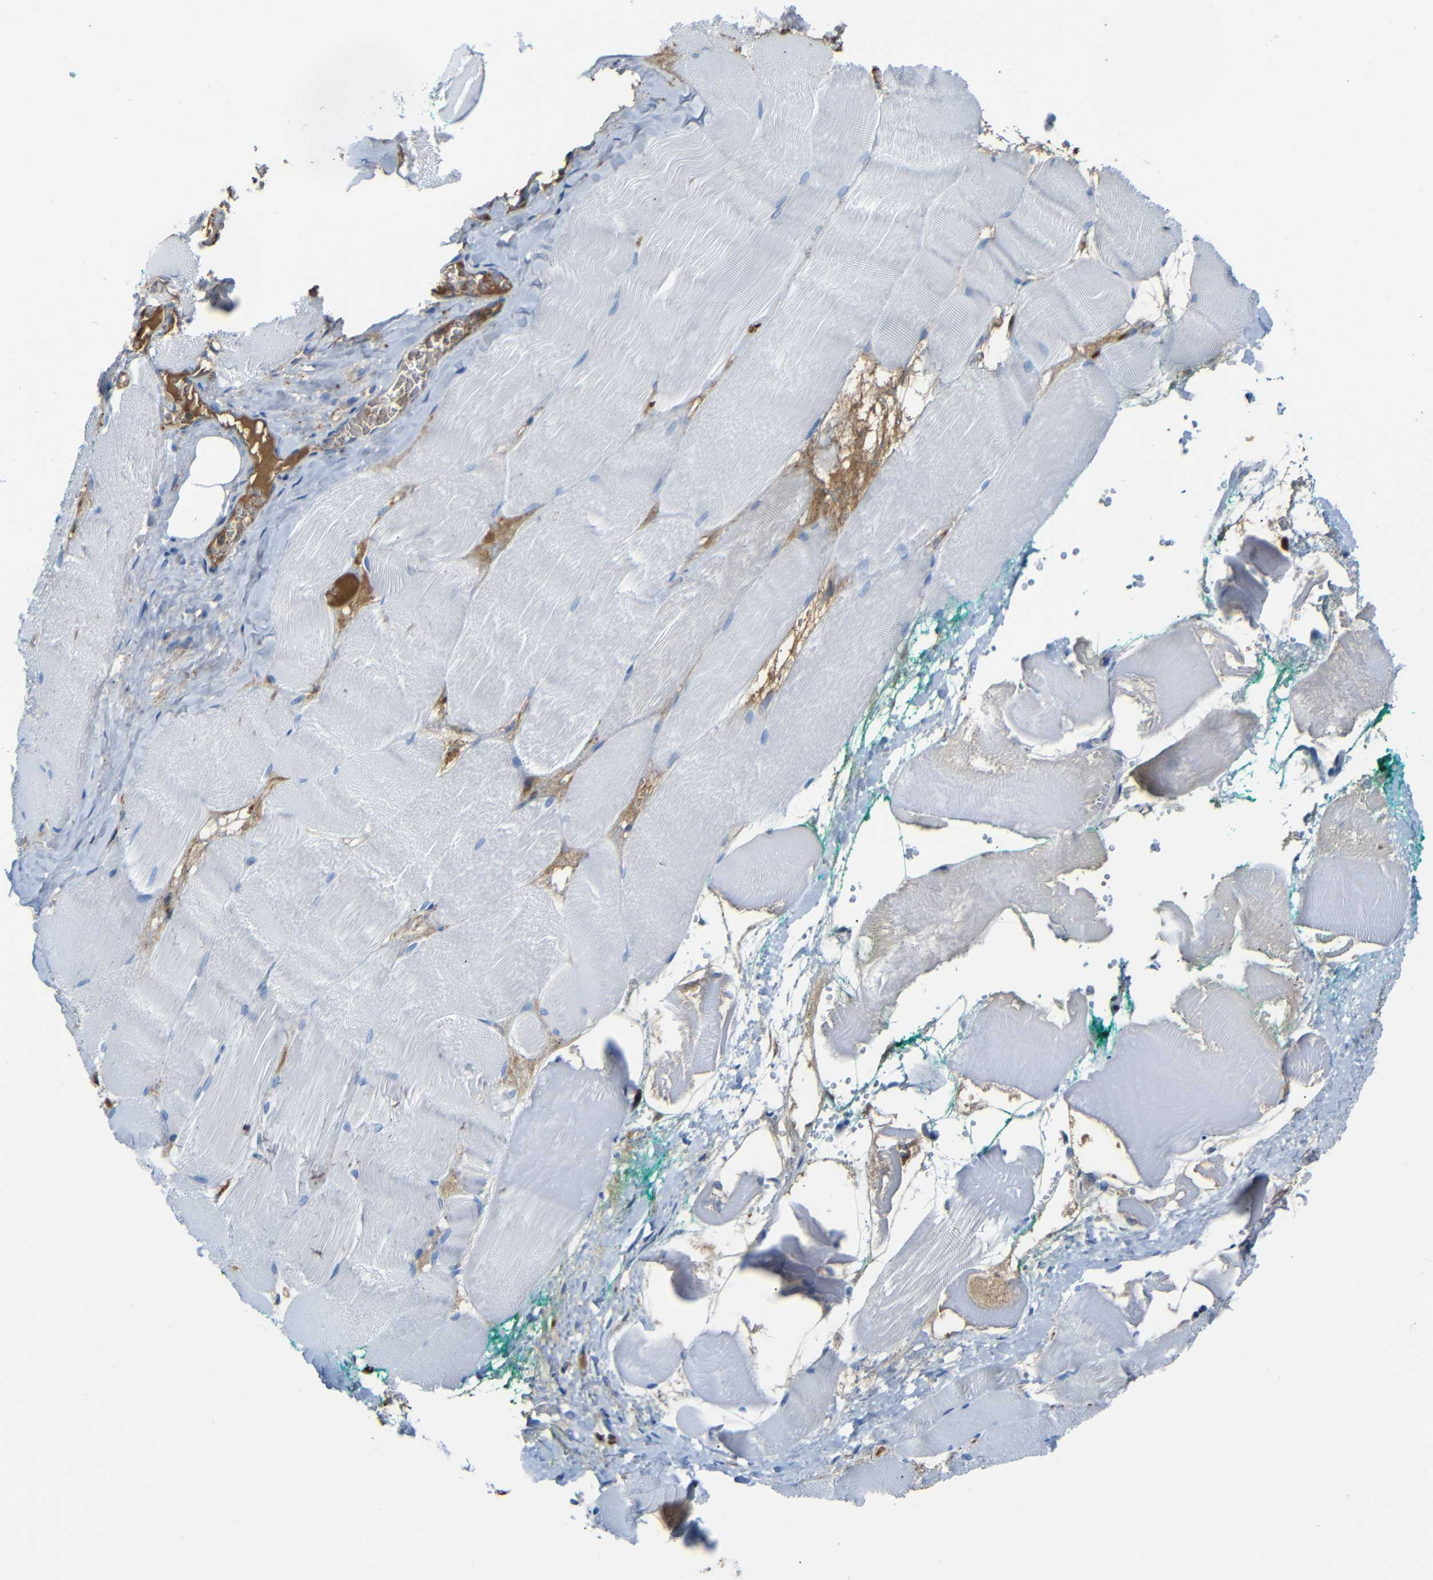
{"staining": {"intensity": "negative", "quantity": "none", "location": "none"}, "tissue": "skeletal muscle", "cell_type": "Myocytes", "image_type": "normal", "snomed": [{"axis": "morphology", "description": "Normal tissue, NOS"}, {"axis": "morphology", "description": "Squamous cell carcinoma, NOS"}, {"axis": "topography", "description": "Skeletal muscle"}], "caption": "This is an immunohistochemistry (IHC) image of benign skeletal muscle. There is no positivity in myocytes.", "gene": "SERPINA1", "patient": {"sex": "male", "age": 51}}